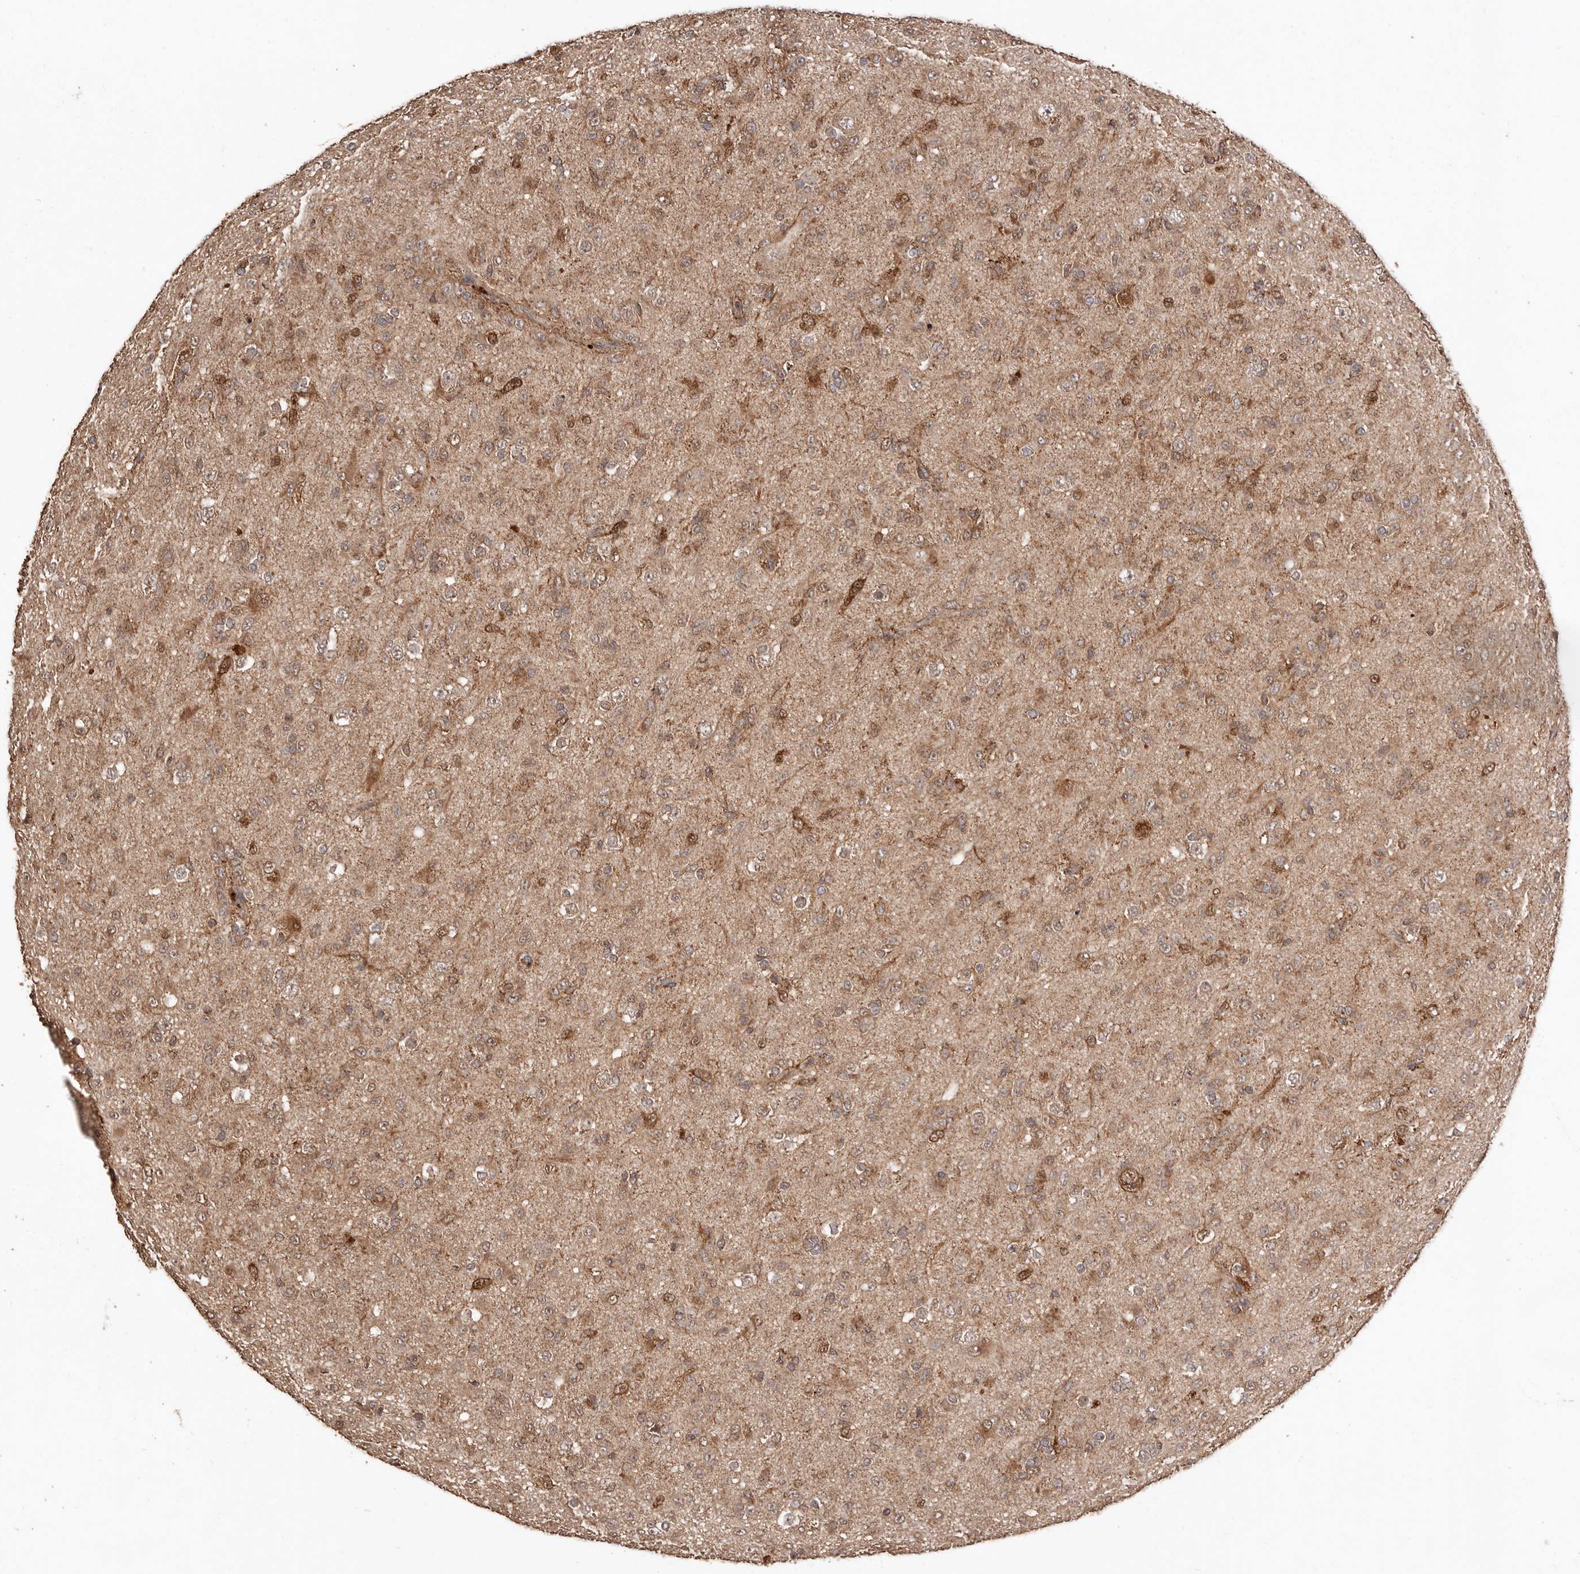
{"staining": {"intensity": "moderate", "quantity": "25%-75%", "location": "cytoplasmic/membranous,nuclear"}, "tissue": "glioma", "cell_type": "Tumor cells", "image_type": "cancer", "snomed": [{"axis": "morphology", "description": "Glioma, malignant, Low grade"}, {"axis": "topography", "description": "Brain"}], "caption": "A histopathology image showing moderate cytoplasmic/membranous and nuclear staining in about 25%-75% of tumor cells in glioma, as visualized by brown immunohistochemical staining.", "gene": "RWDD1", "patient": {"sex": "male", "age": 65}}